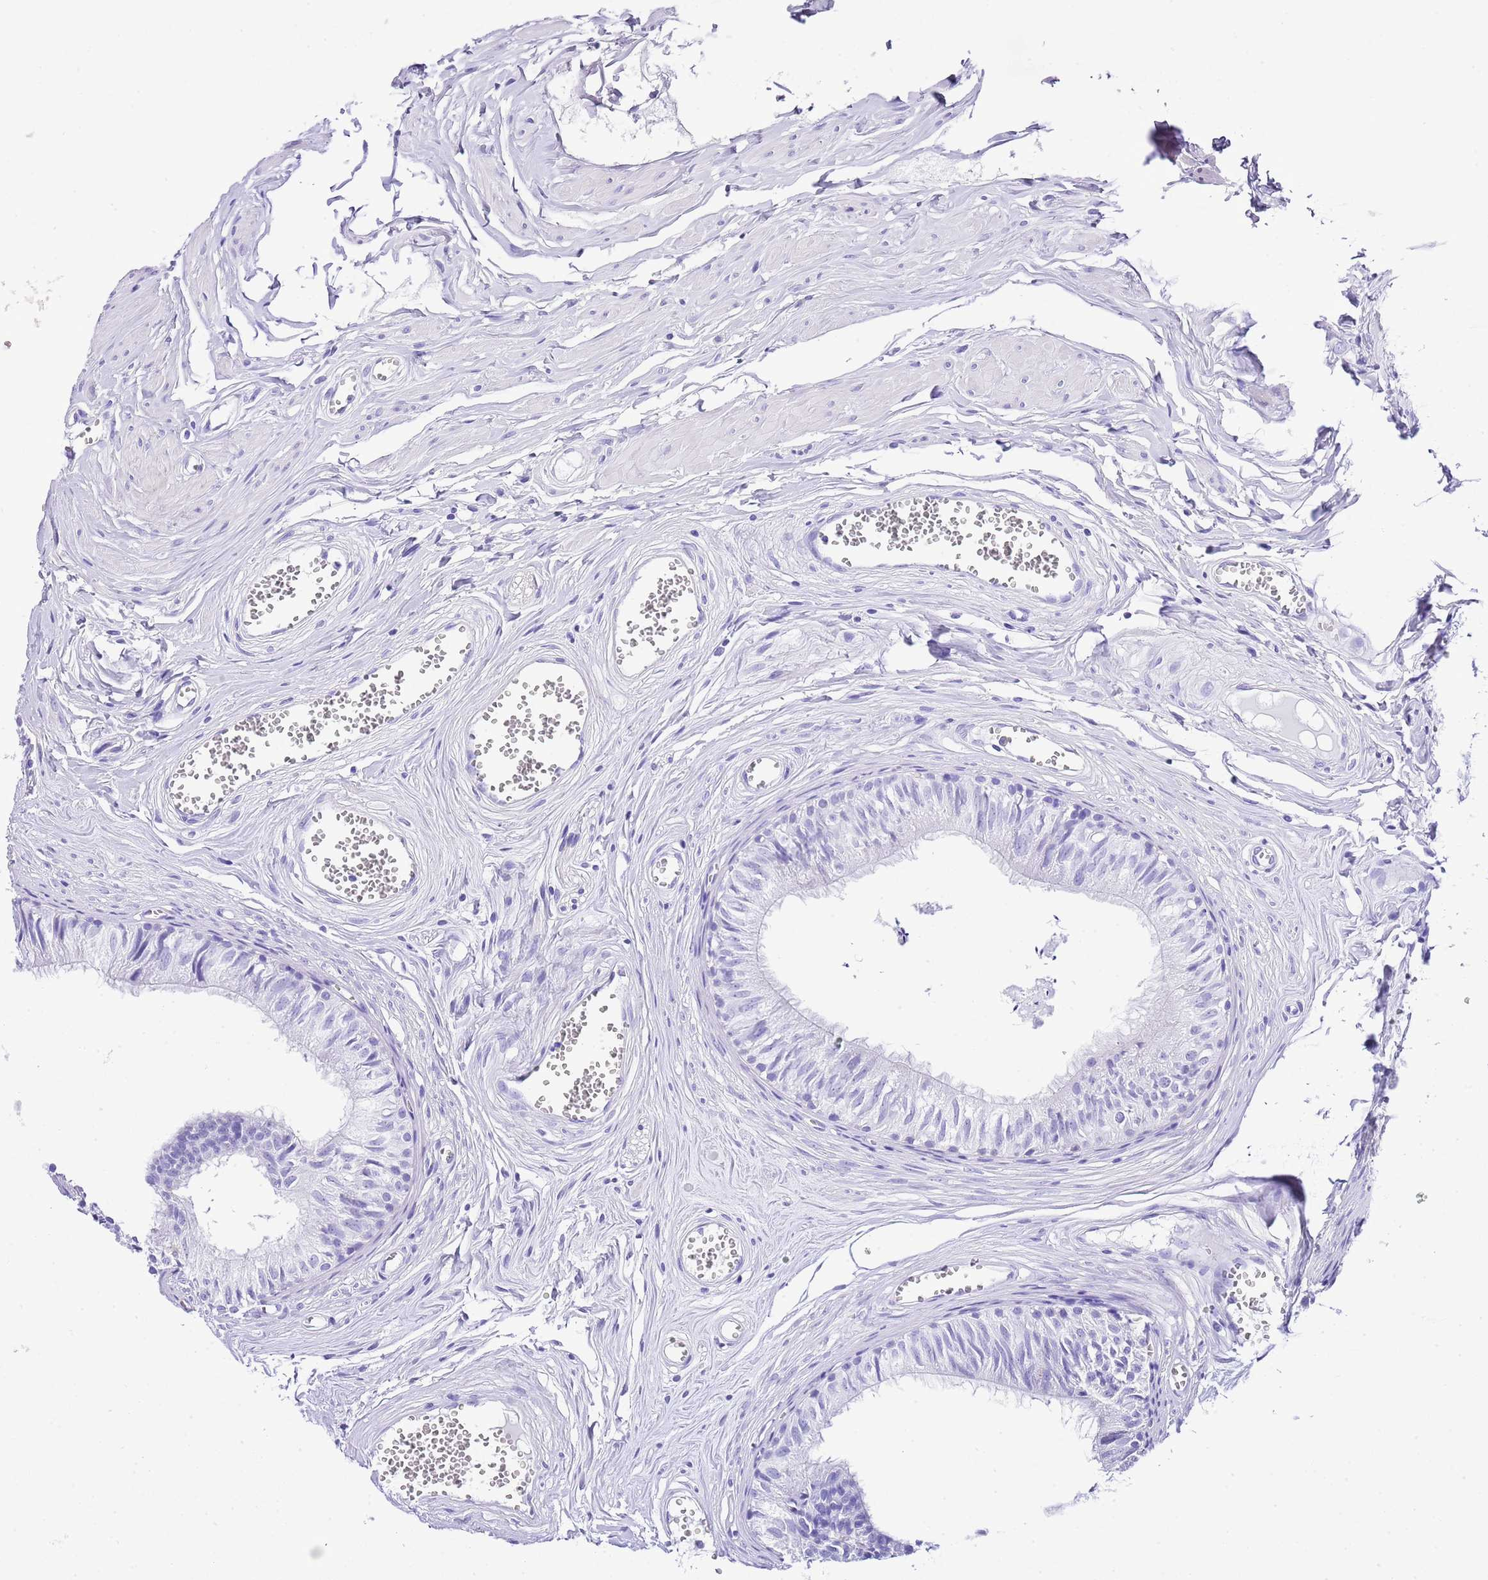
{"staining": {"intensity": "negative", "quantity": "none", "location": "none"}, "tissue": "epididymis", "cell_type": "Glandular cells", "image_type": "normal", "snomed": [{"axis": "morphology", "description": "Normal tissue, NOS"}, {"axis": "topography", "description": "Epididymis"}], "caption": "Protein analysis of normal epididymis exhibits no significant positivity in glandular cells. Brightfield microscopy of immunohistochemistry stained with DAB (brown) and hematoxylin (blue), captured at high magnification.", "gene": "KCNC1", "patient": {"sex": "male", "age": 36}}